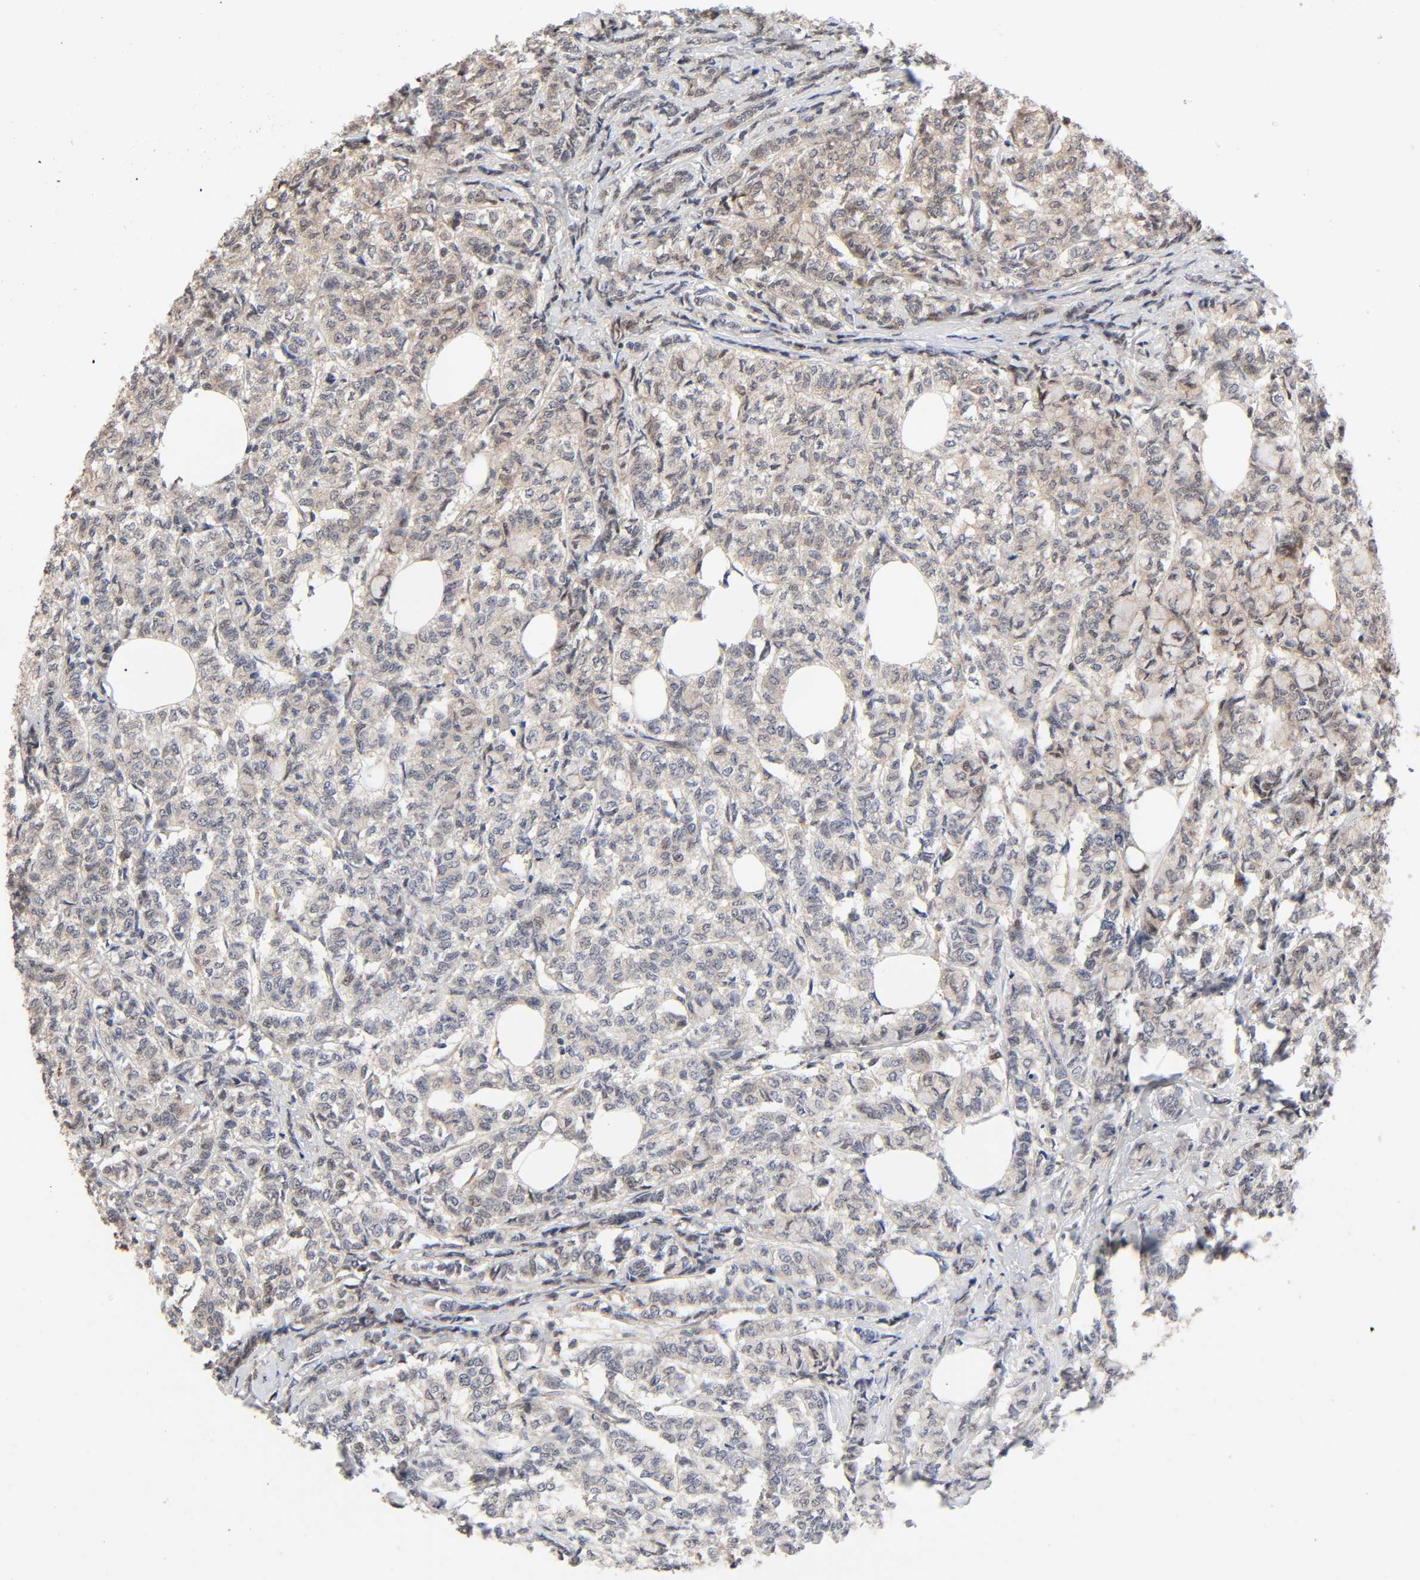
{"staining": {"intensity": "weak", "quantity": ">75%", "location": "cytoplasmic/membranous"}, "tissue": "breast cancer", "cell_type": "Tumor cells", "image_type": "cancer", "snomed": [{"axis": "morphology", "description": "Lobular carcinoma"}, {"axis": "topography", "description": "Breast"}], "caption": "Breast lobular carcinoma stained for a protein demonstrates weak cytoplasmic/membranous positivity in tumor cells.", "gene": "CASP9", "patient": {"sex": "female", "age": 60}}